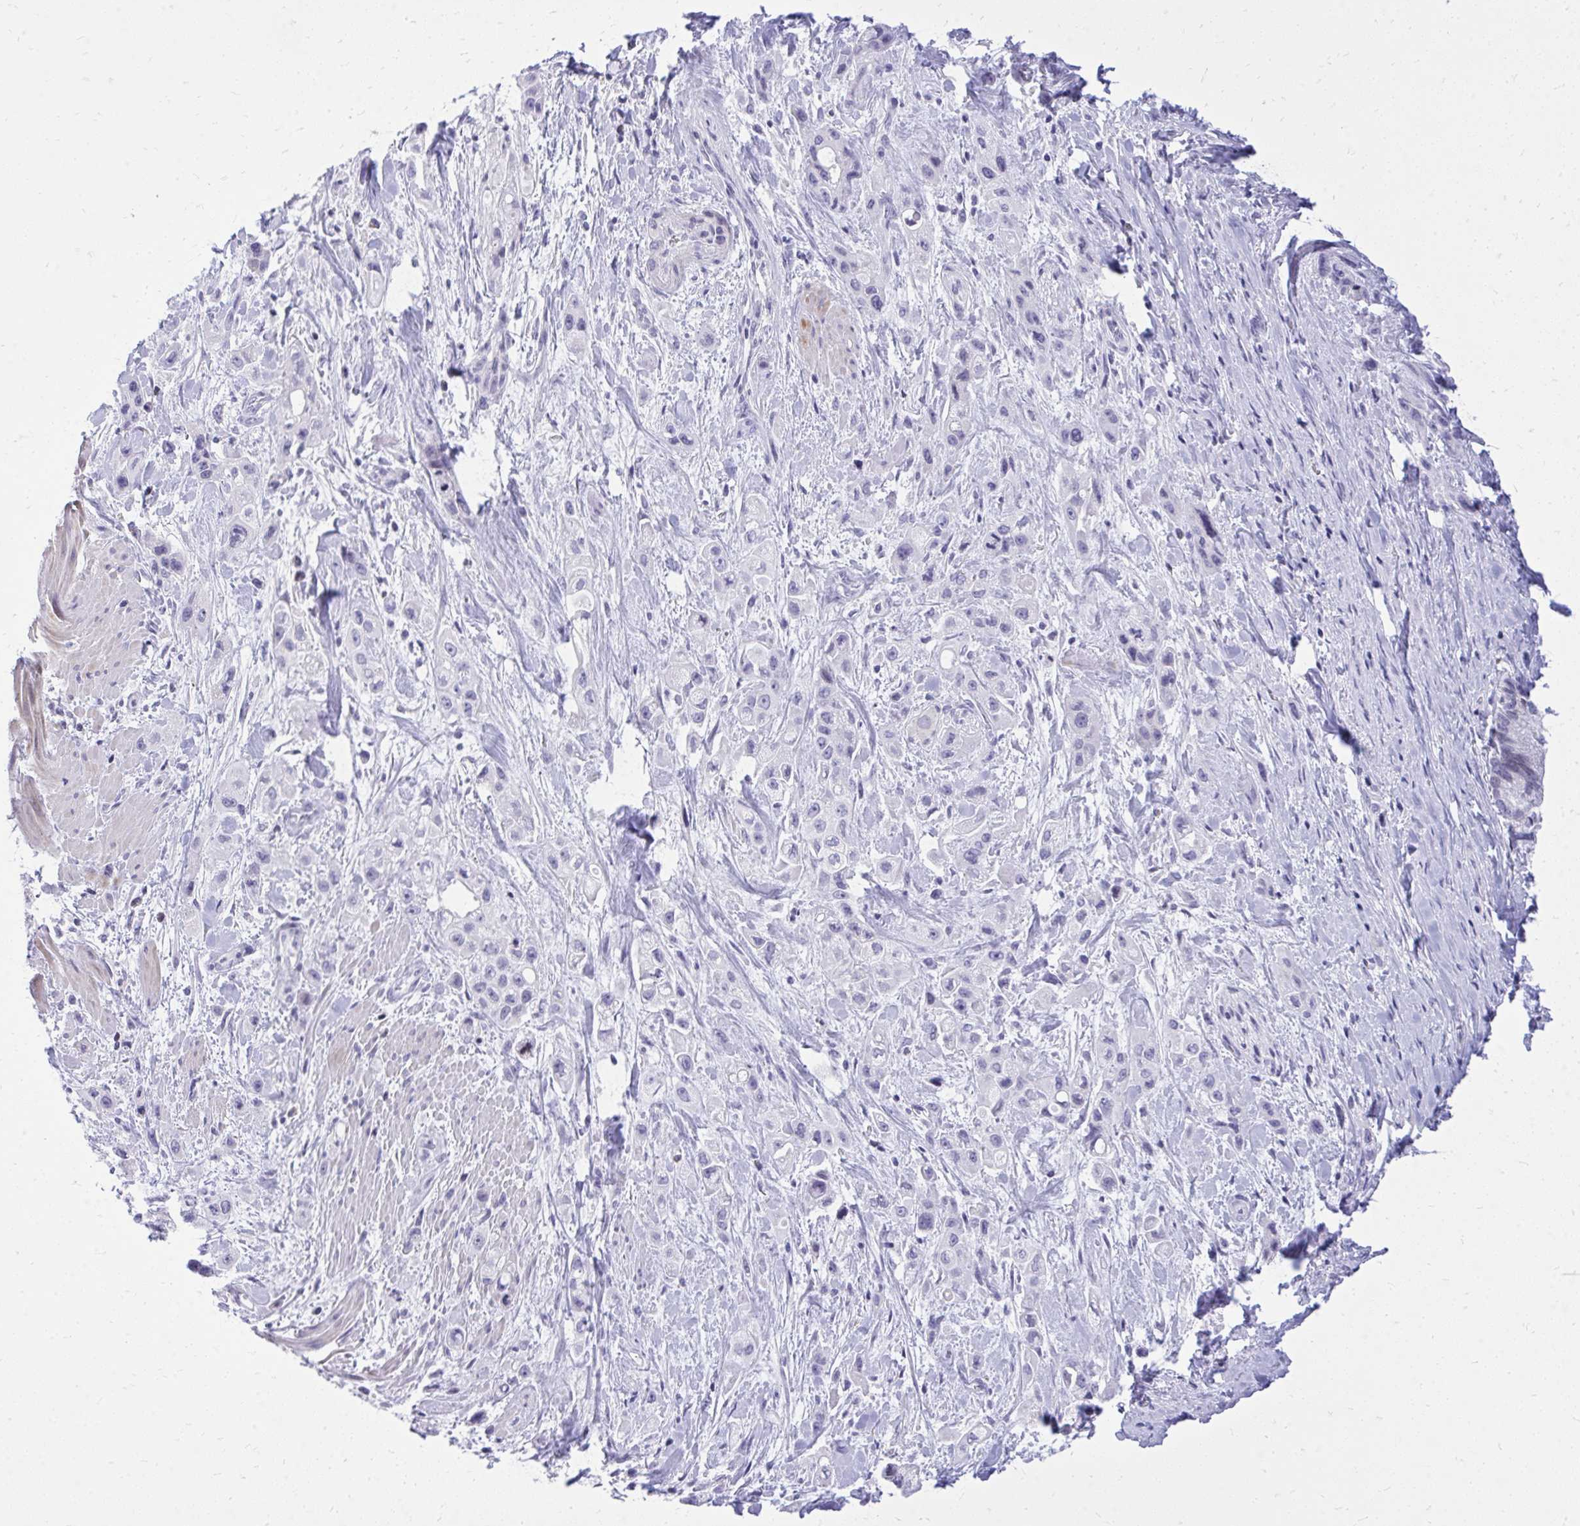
{"staining": {"intensity": "negative", "quantity": "none", "location": "none"}, "tissue": "pancreatic cancer", "cell_type": "Tumor cells", "image_type": "cancer", "snomed": [{"axis": "morphology", "description": "Adenocarcinoma, NOS"}, {"axis": "topography", "description": "Pancreas"}], "caption": "Pancreatic cancer (adenocarcinoma) stained for a protein using immunohistochemistry (IHC) shows no positivity tumor cells.", "gene": "GABRA1", "patient": {"sex": "female", "age": 66}}